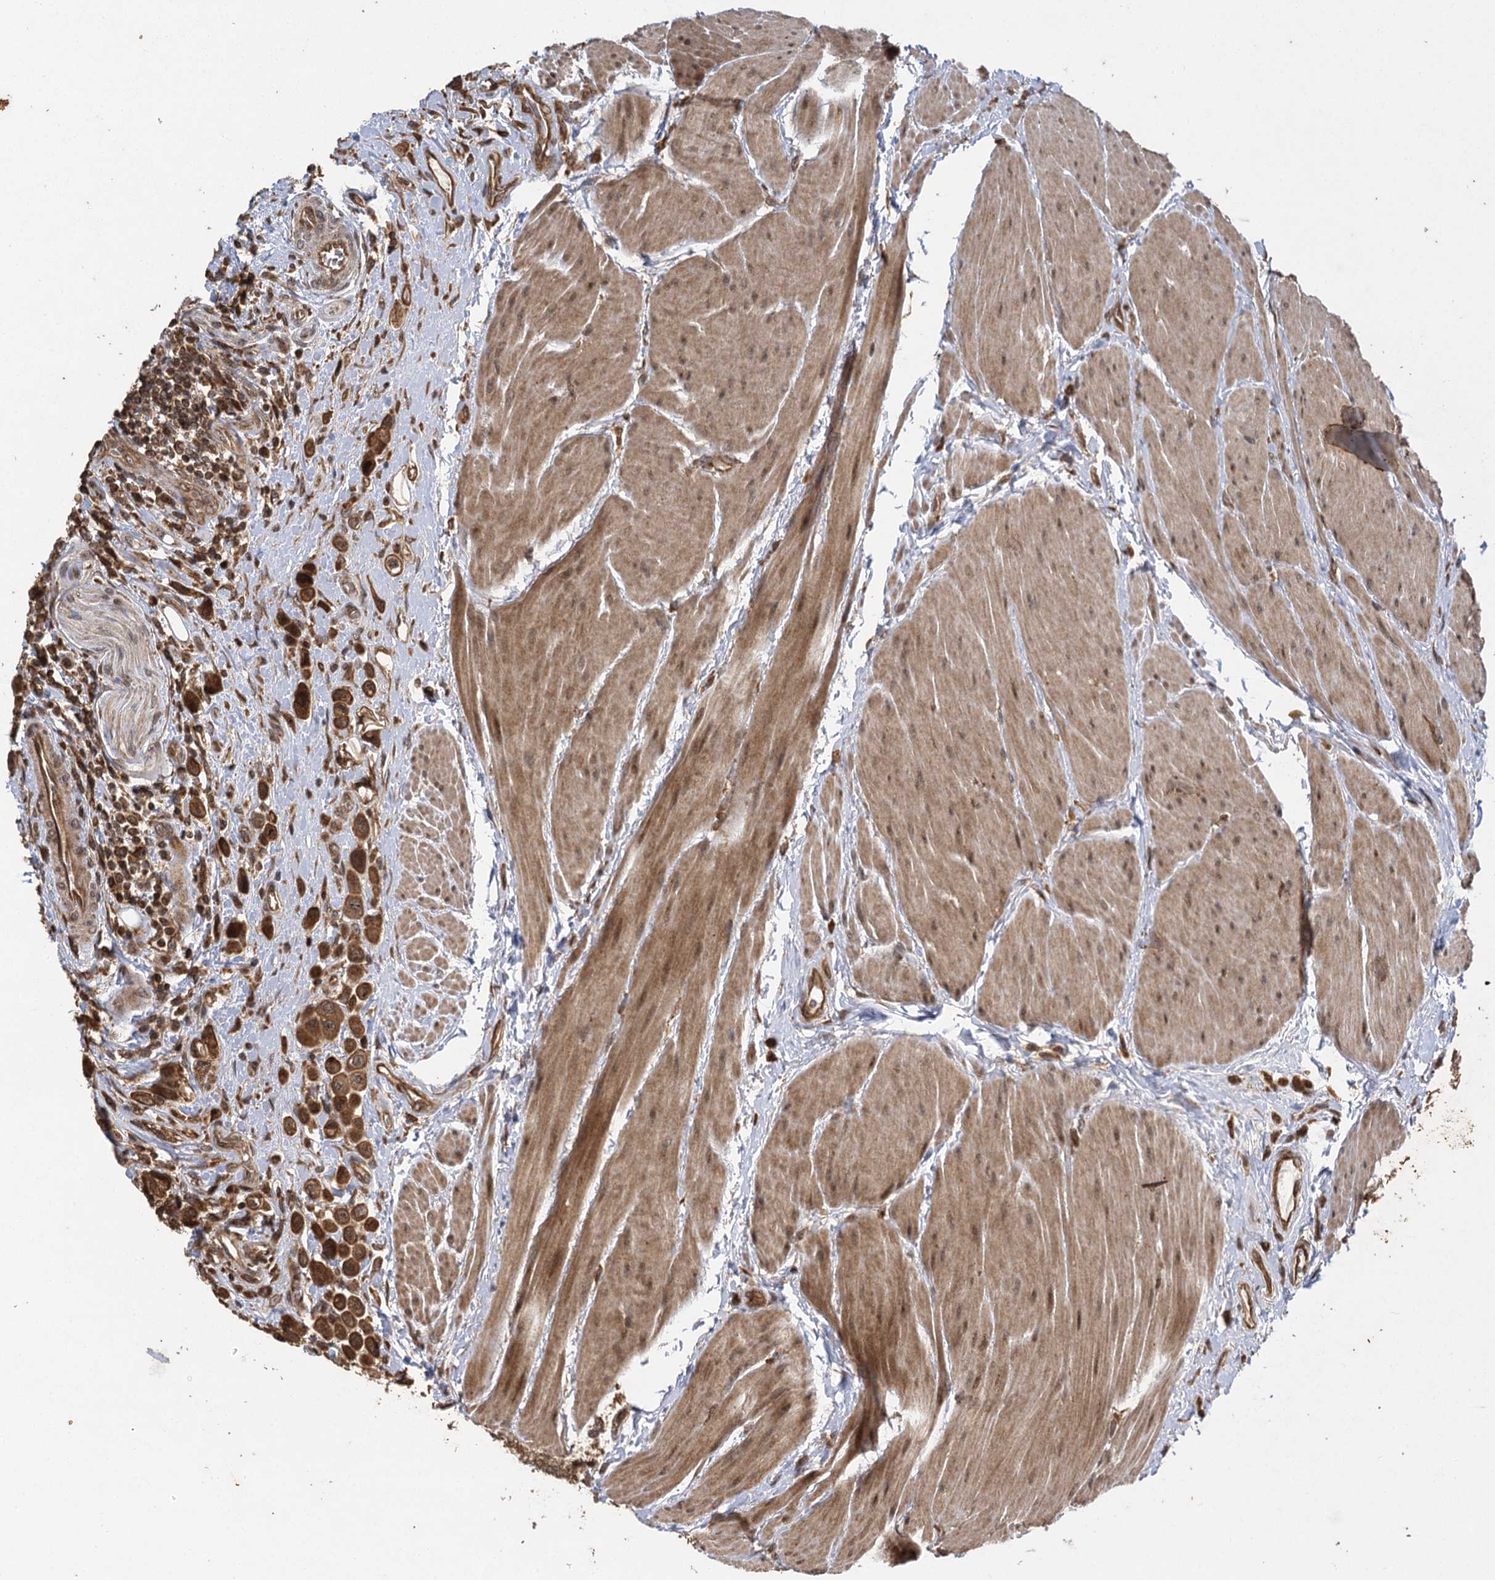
{"staining": {"intensity": "strong", "quantity": ">75%", "location": "cytoplasmic/membranous,nuclear"}, "tissue": "urothelial cancer", "cell_type": "Tumor cells", "image_type": "cancer", "snomed": [{"axis": "morphology", "description": "Urothelial carcinoma, High grade"}, {"axis": "topography", "description": "Urinary bladder"}], "caption": "The immunohistochemical stain shows strong cytoplasmic/membranous and nuclear positivity in tumor cells of high-grade urothelial carcinoma tissue.", "gene": "IL11RA", "patient": {"sex": "male", "age": 50}}